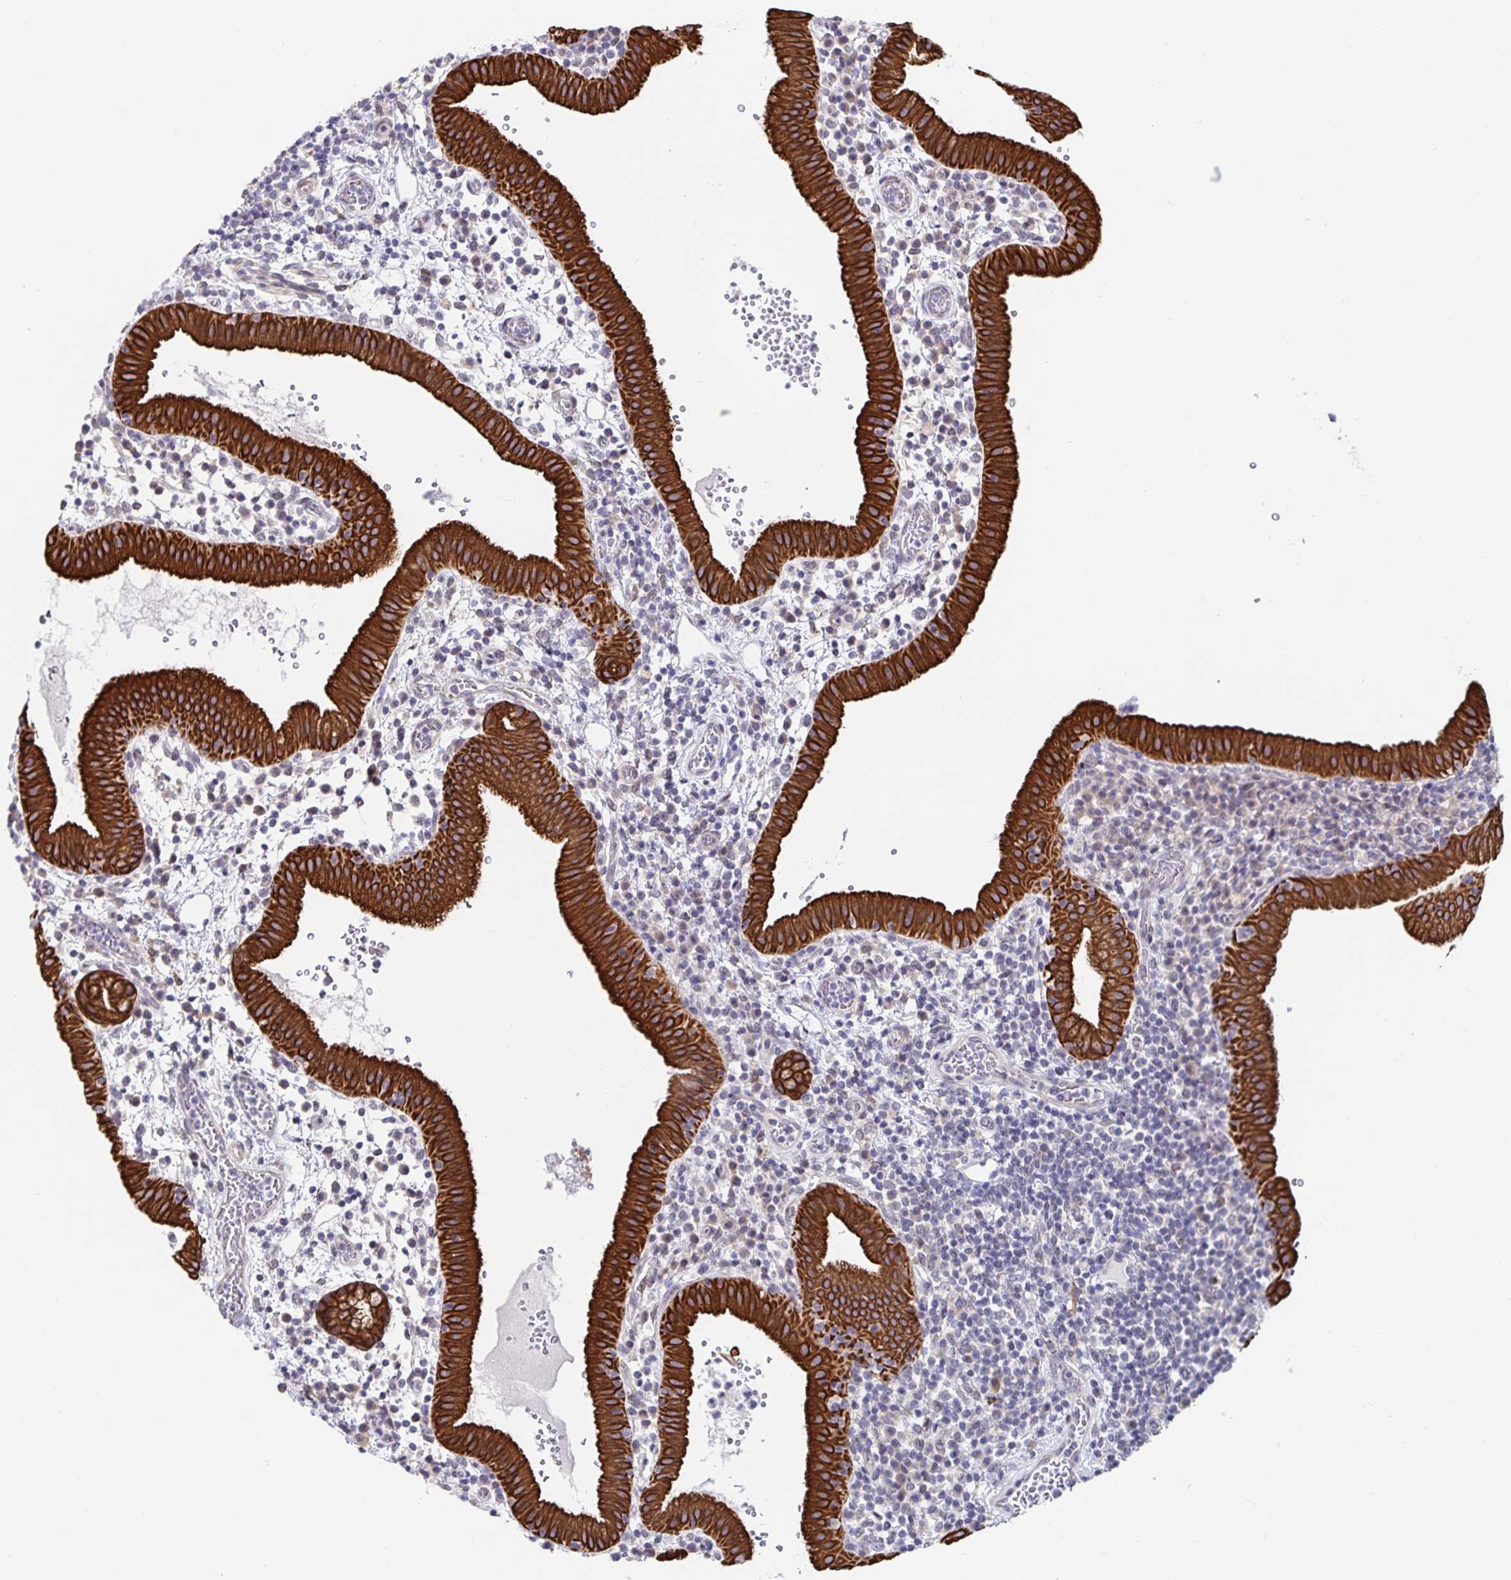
{"staining": {"intensity": "strong", "quantity": ">75%", "location": "cytoplasmic/membranous"}, "tissue": "gallbladder", "cell_type": "Glandular cells", "image_type": "normal", "snomed": [{"axis": "morphology", "description": "Normal tissue, NOS"}, {"axis": "topography", "description": "Gallbladder"}], "caption": "Protein positivity by immunohistochemistry (IHC) reveals strong cytoplasmic/membranous expression in about >75% of glandular cells in unremarkable gallbladder. Nuclei are stained in blue.", "gene": "ZIK1", "patient": {"sex": "male", "age": 26}}